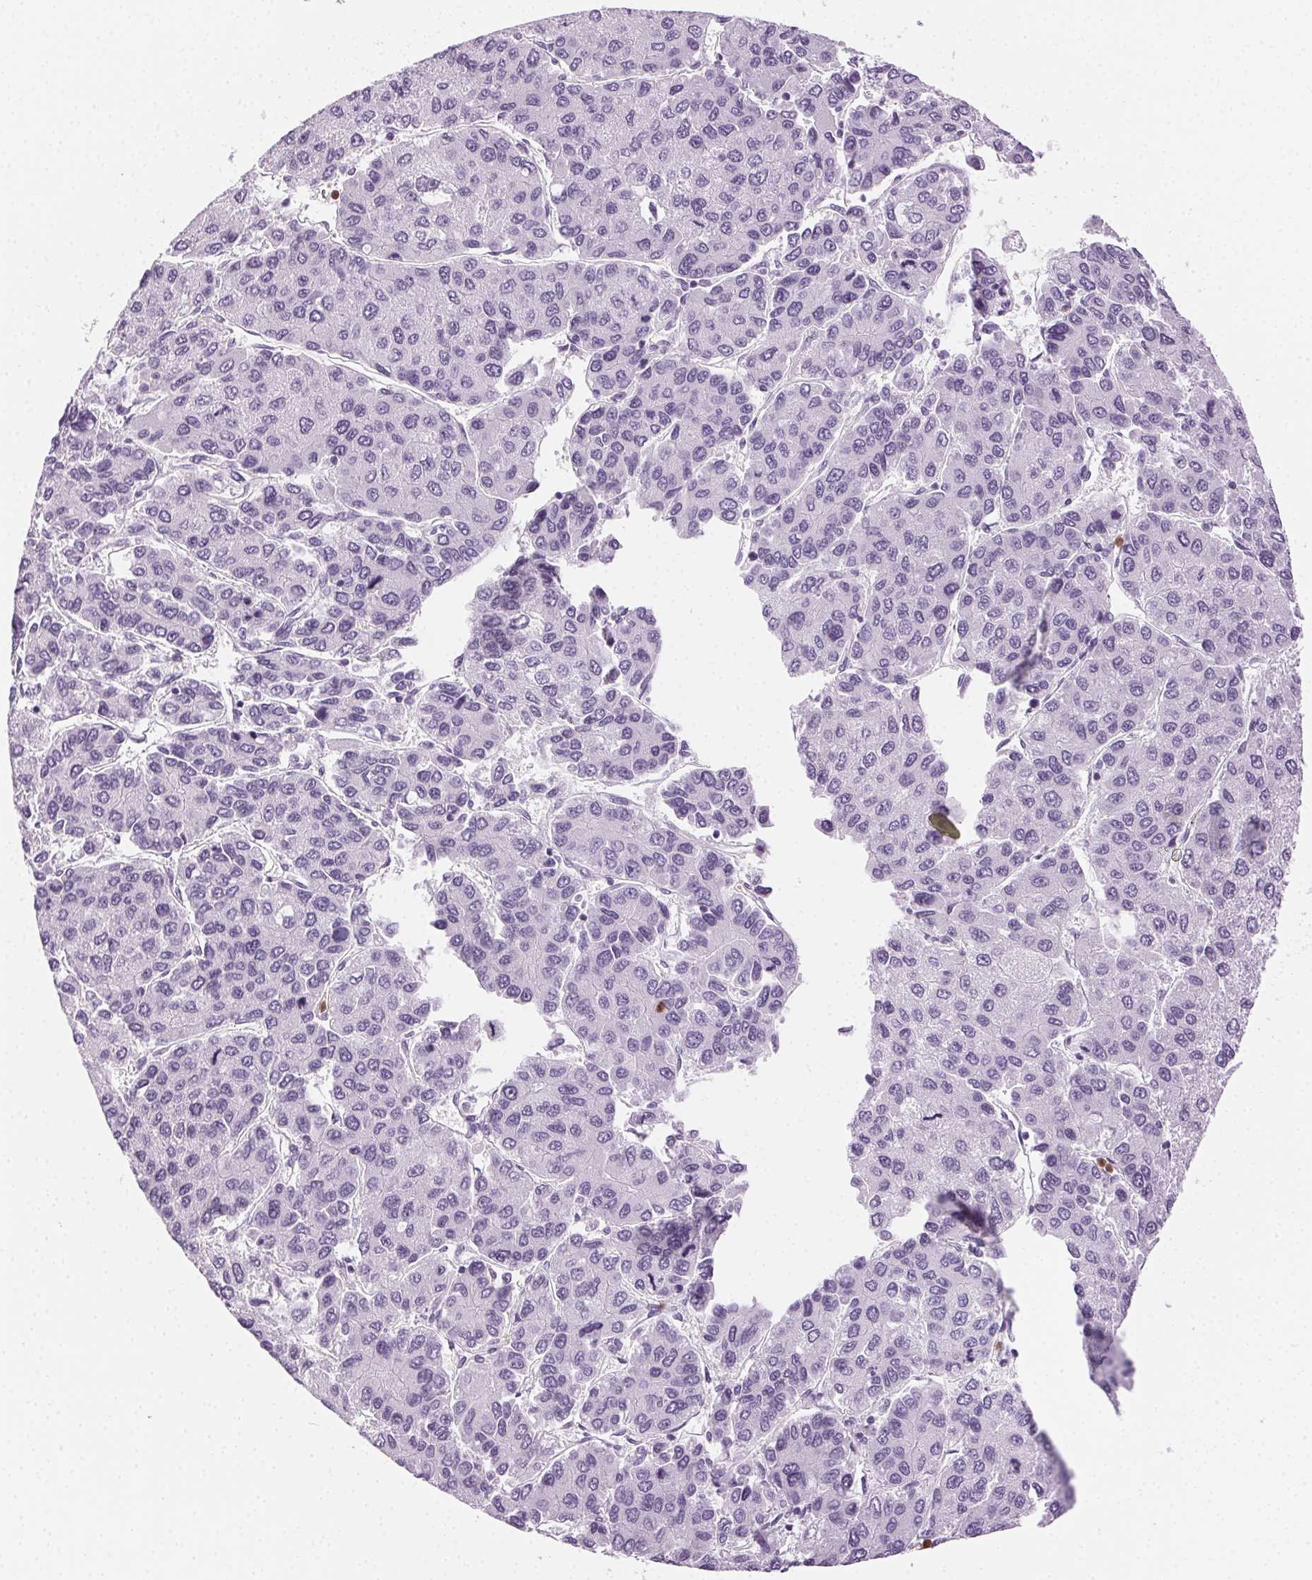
{"staining": {"intensity": "negative", "quantity": "none", "location": "none"}, "tissue": "liver cancer", "cell_type": "Tumor cells", "image_type": "cancer", "snomed": [{"axis": "morphology", "description": "Carcinoma, Hepatocellular, NOS"}, {"axis": "topography", "description": "Liver"}], "caption": "Liver hepatocellular carcinoma was stained to show a protein in brown. There is no significant staining in tumor cells.", "gene": "MPO", "patient": {"sex": "female", "age": 66}}